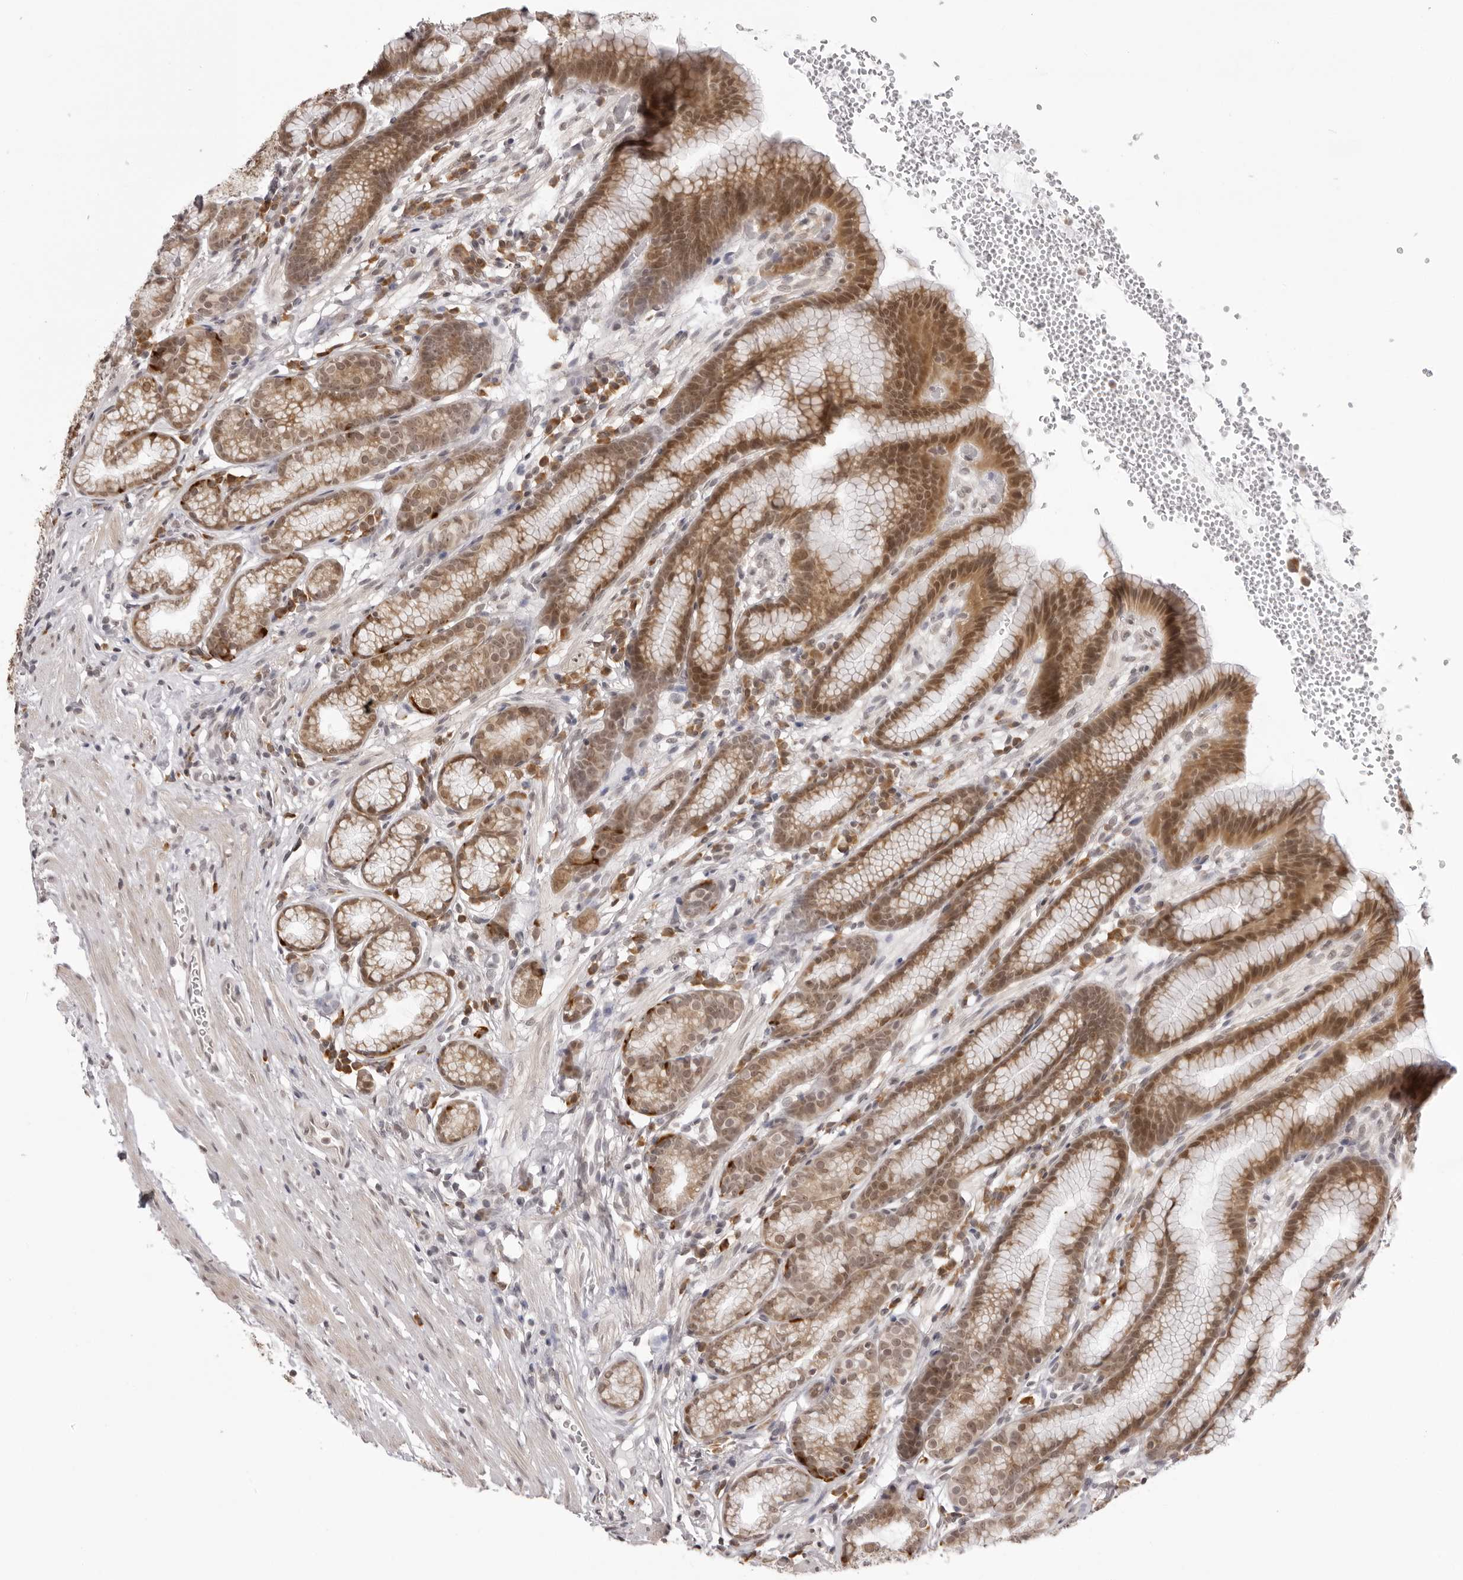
{"staining": {"intensity": "moderate", "quantity": ">75%", "location": "cytoplasmic/membranous,nuclear"}, "tissue": "stomach", "cell_type": "Glandular cells", "image_type": "normal", "snomed": [{"axis": "morphology", "description": "Normal tissue, NOS"}, {"axis": "topography", "description": "Stomach"}], "caption": "This is a micrograph of immunohistochemistry (IHC) staining of benign stomach, which shows moderate staining in the cytoplasmic/membranous,nuclear of glandular cells.", "gene": "ZC3H11A", "patient": {"sex": "male", "age": 42}}